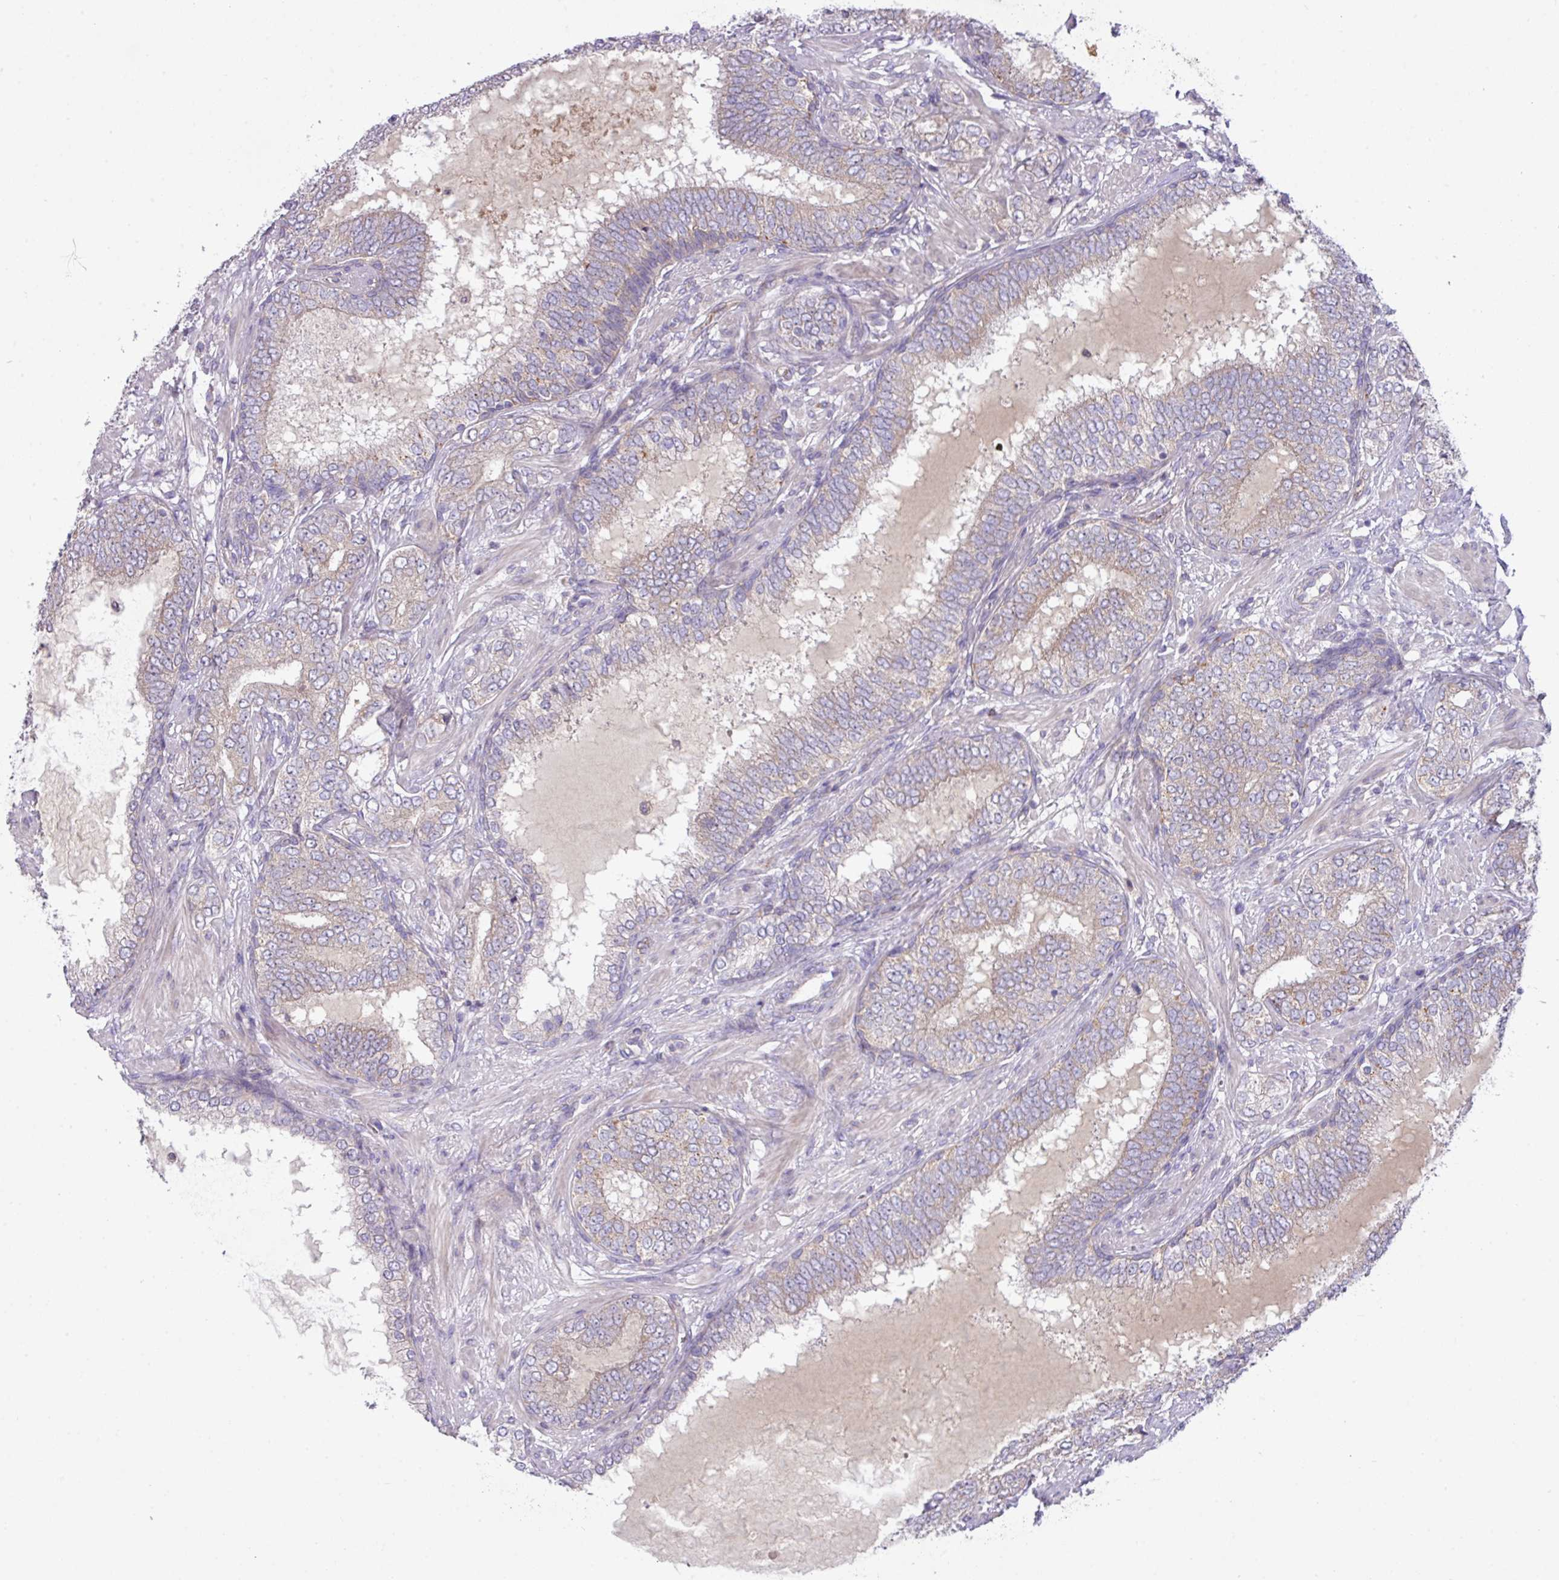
{"staining": {"intensity": "weak", "quantity": "<25%", "location": "cytoplasmic/membranous"}, "tissue": "prostate cancer", "cell_type": "Tumor cells", "image_type": "cancer", "snomed": [{"axis": "morphology", "description": "Adenocarcinoma, High grade"}, {"axis": "topography", "description": "Prostate"}], "caption": "Human prostate adenocarcinoma (high-grade) stained for a protein using immunohistochemistry exhibits no staining in tumor cells.", "gene": "ZNF394", "patient": {"sex": "male", "age": 72}}